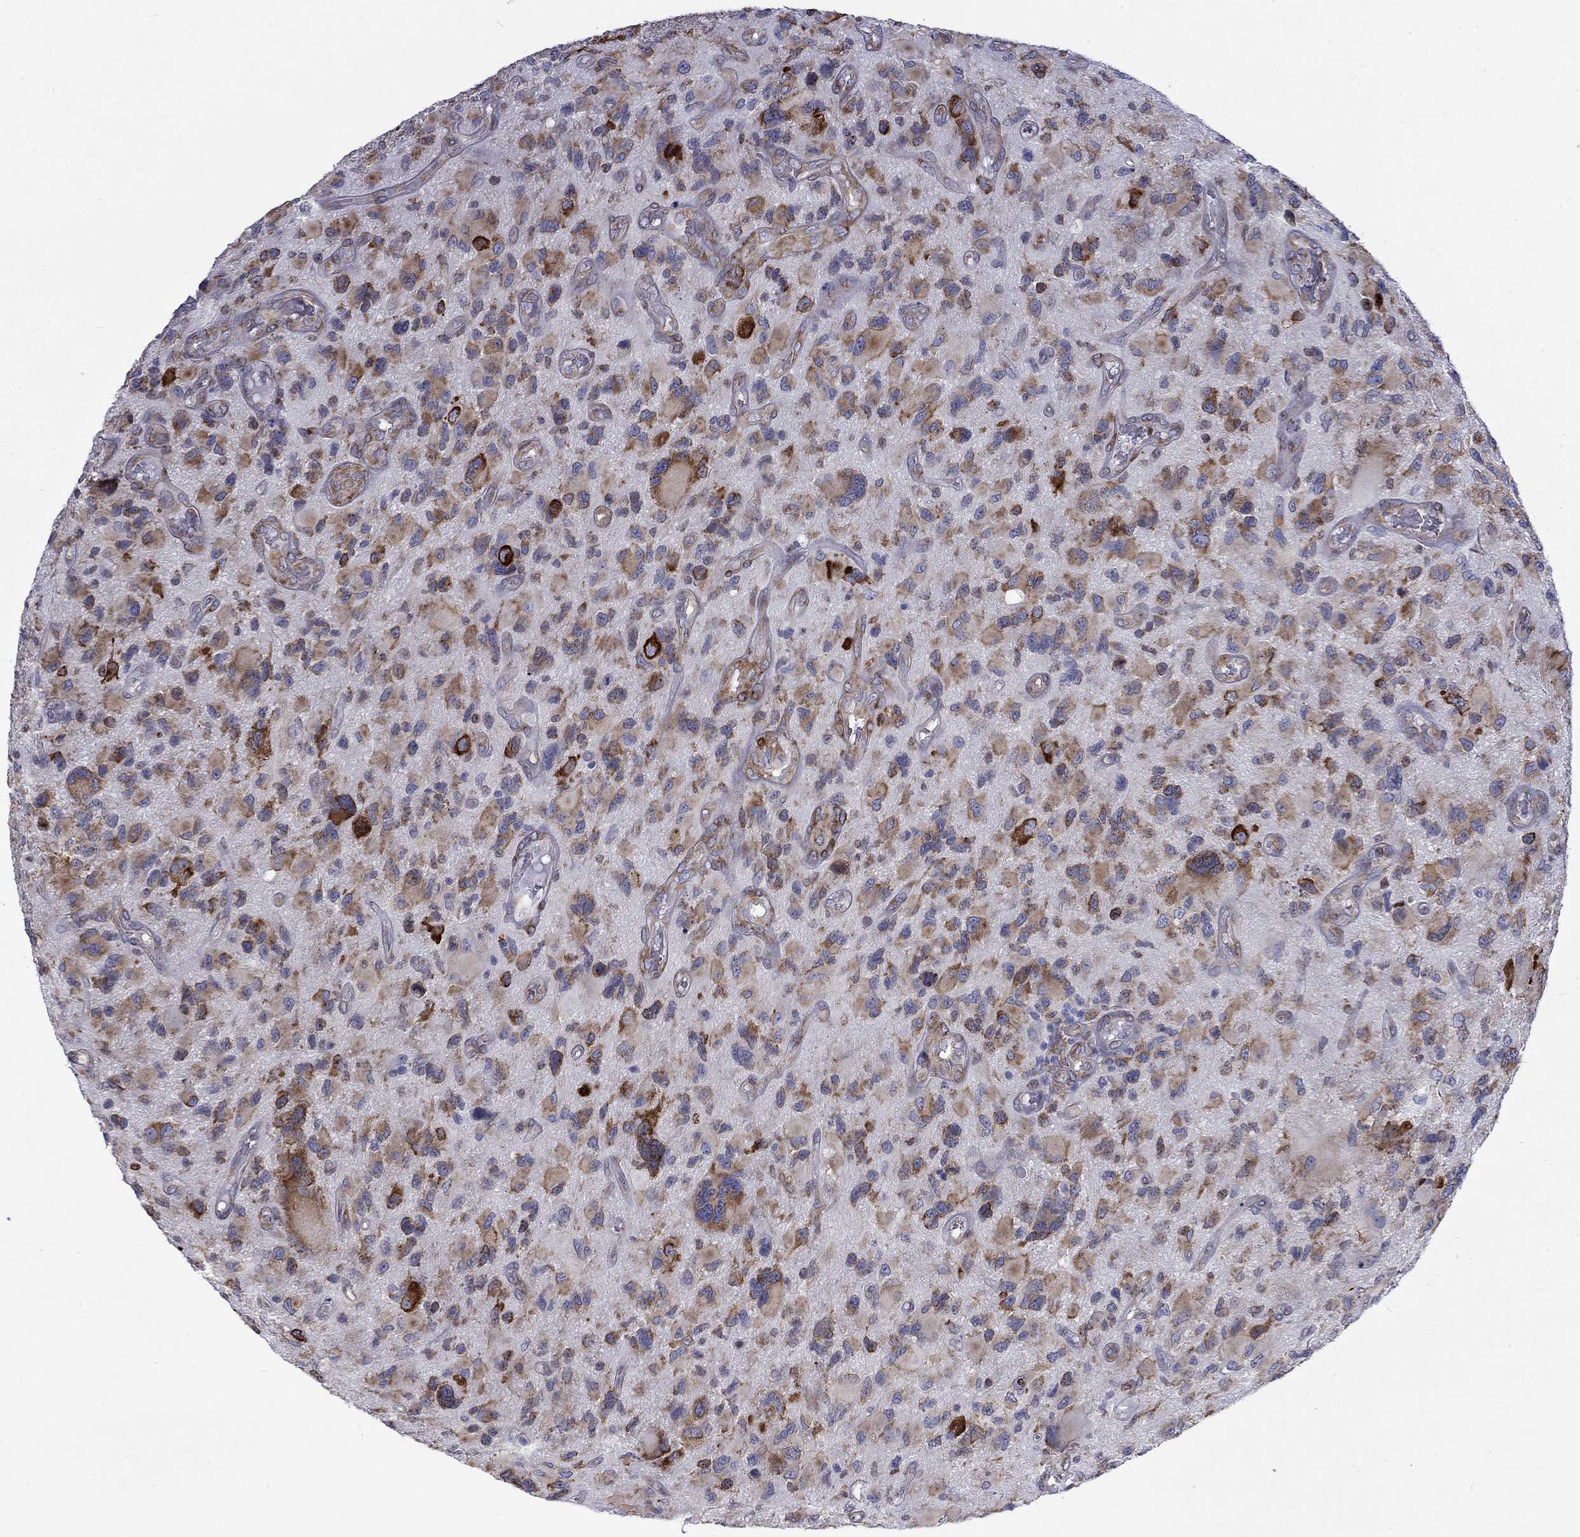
{"staining": {"intensity": "moderate", "quantity": "25%-75%", "location": "cytoplasmic/membranous"}, "tissue": "glioma", "cell_type": "Tumor cells", "image_type": "cancer", "snomed": [{"axis": "morphology", "description": "Glioma, malignant, NOS"}, {"axis": "morphology", "description": "Glioma, malignant, High grade"}, {"axis": "topography", "description": "Brain"}], "caption": "DAB immunohistochemical staining of human glioma reveals moderate cytoplasmic/membranous protein positivity in about 25%-75% of tumor cells. (brown staining indicates protein expression, while blue staining denotes nuclei).", "gene": "PABPC4", "patient": {"sex": "female", "age": 71}}